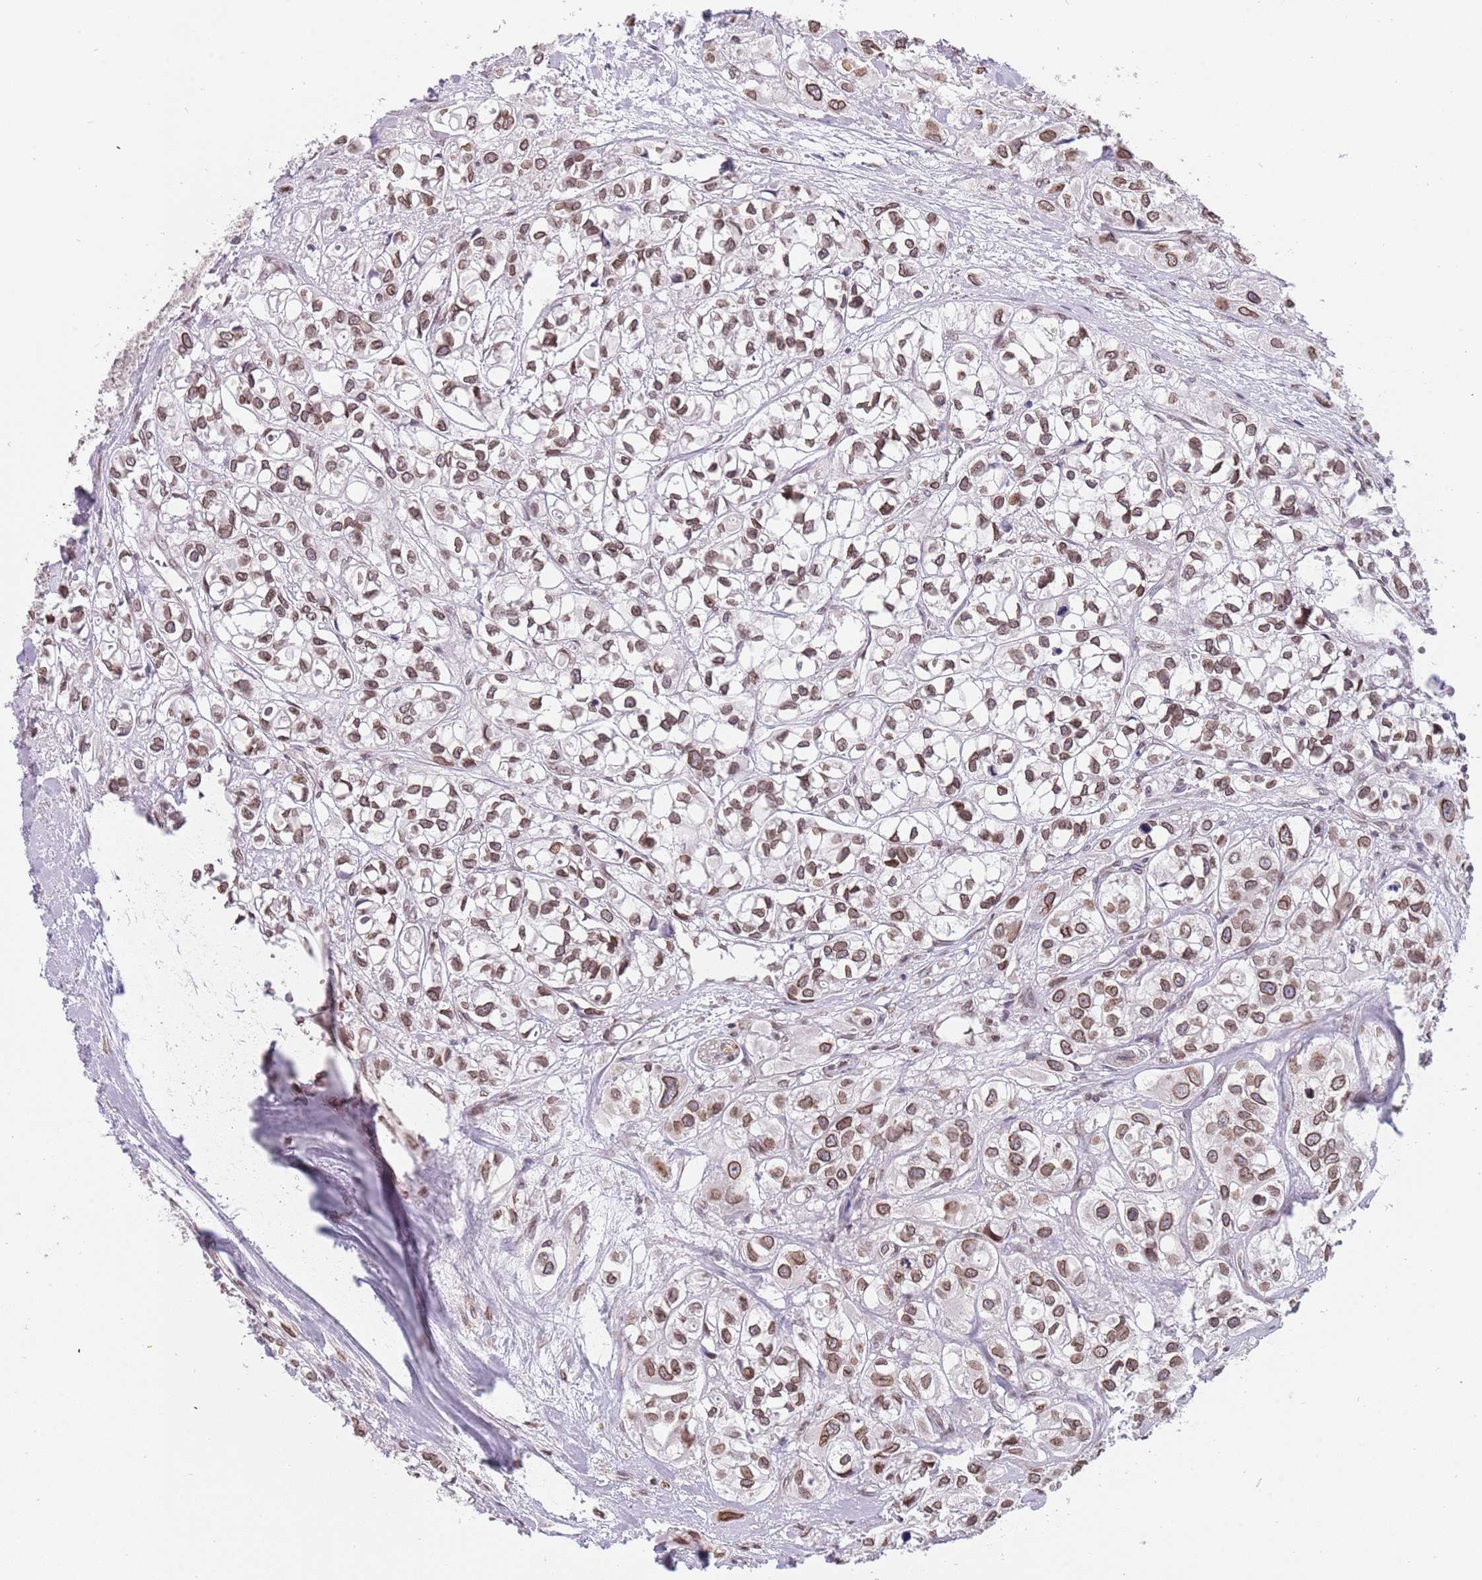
{"staining": {"intensity": "moderate", "quantity": ">75%", "location": "cytoplasmic/membranous,nuclear"}, "tissue": "urothelial cancer", "cell_type": "Tumor cells", "image_type": "cancer", "snomed": [{"axis": "morphology", "description": "Urothelial carcinoma, High grade"}, {"axis": "topography", "description": "Urinary bladder"}], "caption": "Immunohistochemical staining of urothelial carcinoma (high-grade) shows medium levels of moderate cytoplasmic/membranous and nuclear protein positivity in about >75% of tumor cells.", "gene": "KLHDC2", "patient": {"sex": "male", "age": 67}}